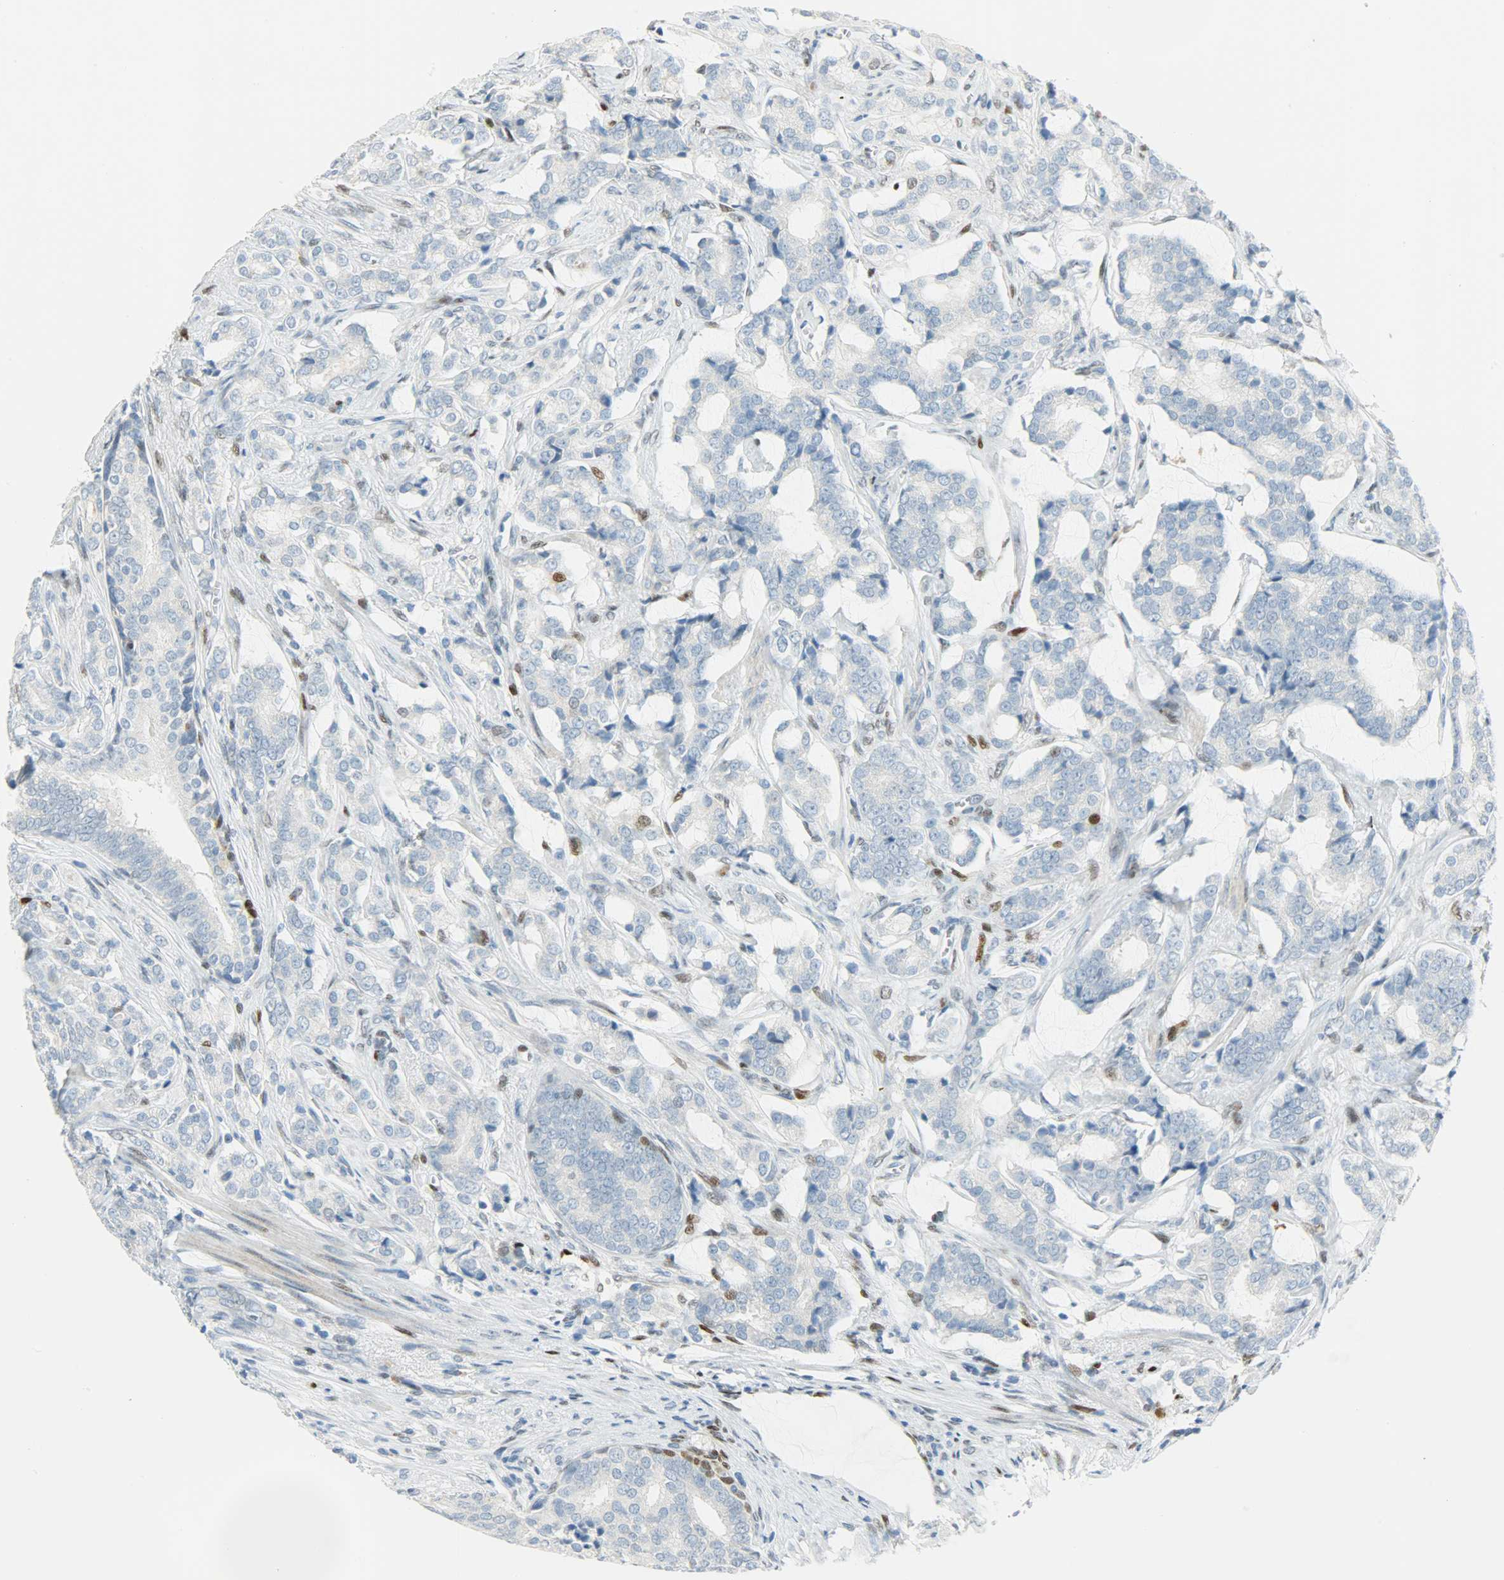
{"staining": {"intensity": "moderate", "quantity": "<25%", "location": "nuclear"}, "tissue": "prostate cancer", "cell_type": "Tumor cells", "image_type": "cancer", "snomed": [{"axis": "morphology", "description": "Adenocarcinoma, Low grade"}, {"axis": "topography", "description": "Prostate"}], "caption": "This image demonstrates low-grade adenocarcinoma (prostate) stained with immunohistochemistry to label a protein in brown. The nuclear of tumor cells show moderate positivity for the protein. Nuclei are counter-stained blue.", "gene": "JUNB", "patient": {"sex": "male", "age": 58}}